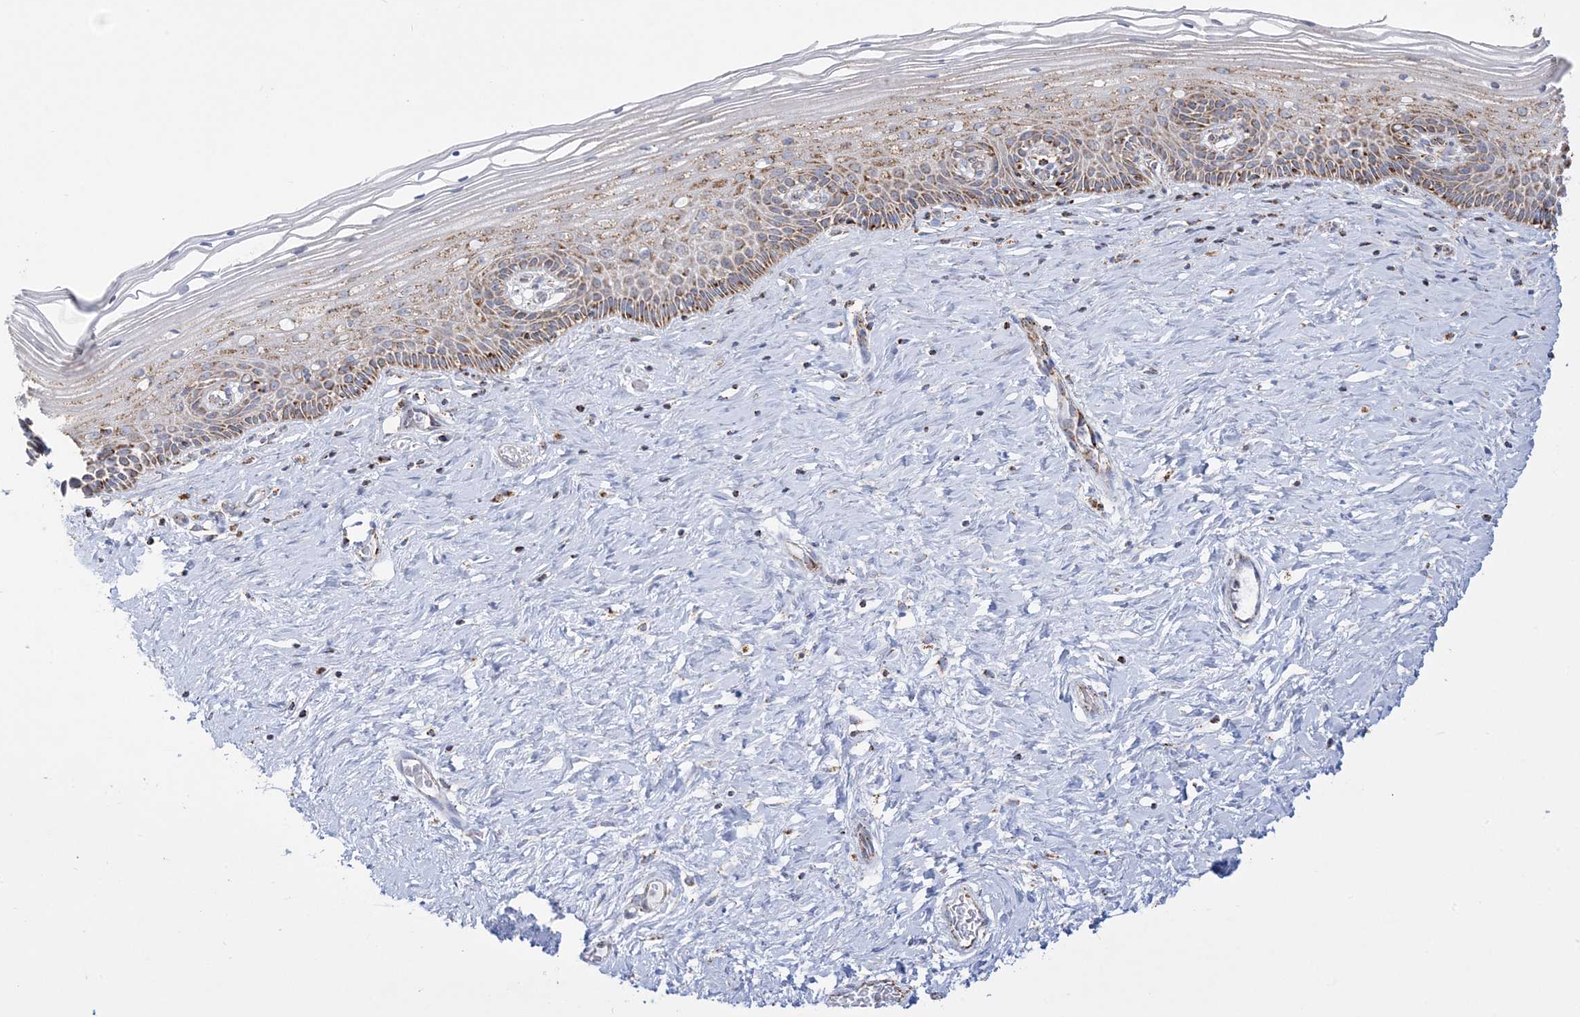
{"staining": {"intensity": "moderate", "quantity": ">75%", "location": "cytoplasmic/membranous"}, "tissue": "cervix", "cell_type": "Glandular cells", "image_type": "normal", "snomed": [{"axis": "morphology", "description": "Normal tissue, NOS"}, {"axis": "topography", "description": "Cervix"}], "caption": "A brown stain shows moderate cytoplasmic/membranous expression of a protein in glandular cells of unremarkable human cervix. (DAB (3,3'-diaminobenzidine) IHC, brown staining for protein, blue staining for nuclei).", "gene": "MRPS36", "patient": {"sex": "female", "age": 33}}